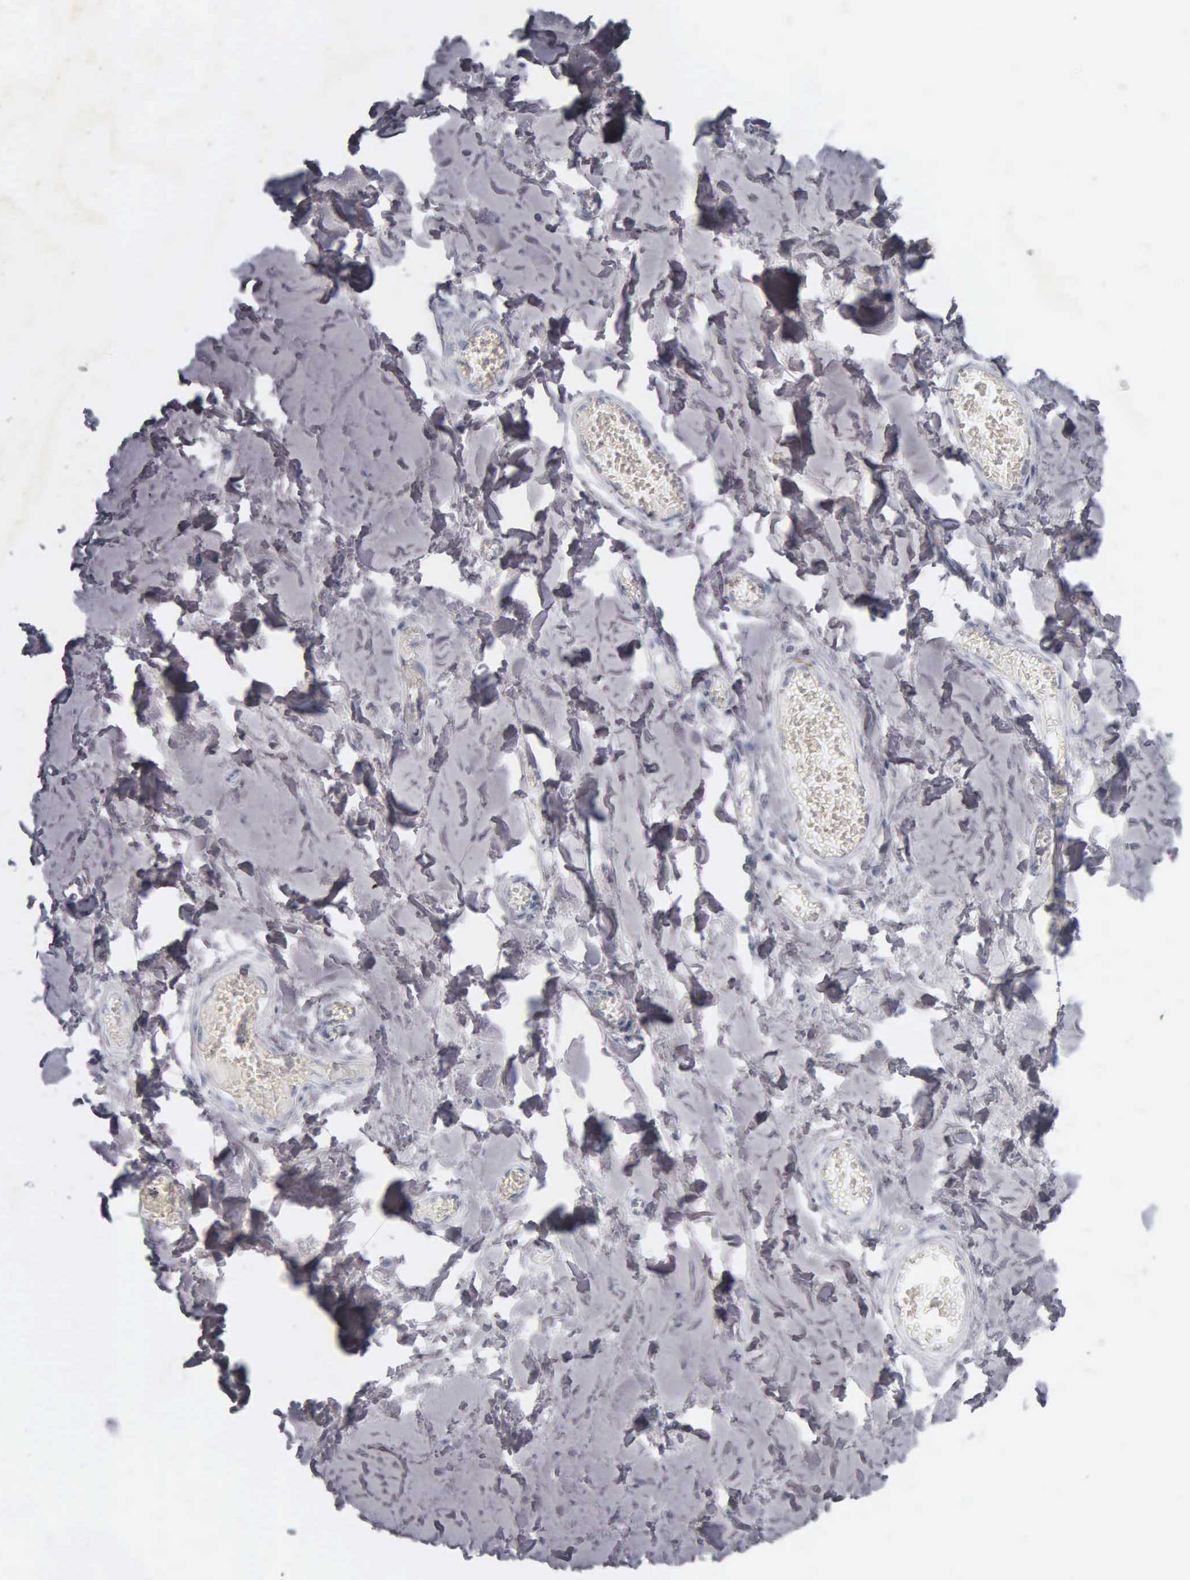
{"staining": {"intensity": "negative", "quantity": "none", "location": "none"}, "tissue": "adipose tissue", "cell_type": "Adipocytes", "image_type": "normal", "snomed": [{"axis": "morphology", "description": "Normal tissue, NOS"}, {"axis": "morphology", "description": "Sarcoma, NOS"}, {"axis": "topography", "description": "Skin"}, {"axis": "topography", "description": "Soft tissue"}], "caption": "A micrograph of adipose tissue stained for a protein shows no brown staining in adipocytes. (Immunohistochemistry, brightfield microscopy, high magnification).", "gene": "DES", "patient": {"sex": "female", "age": 51}}